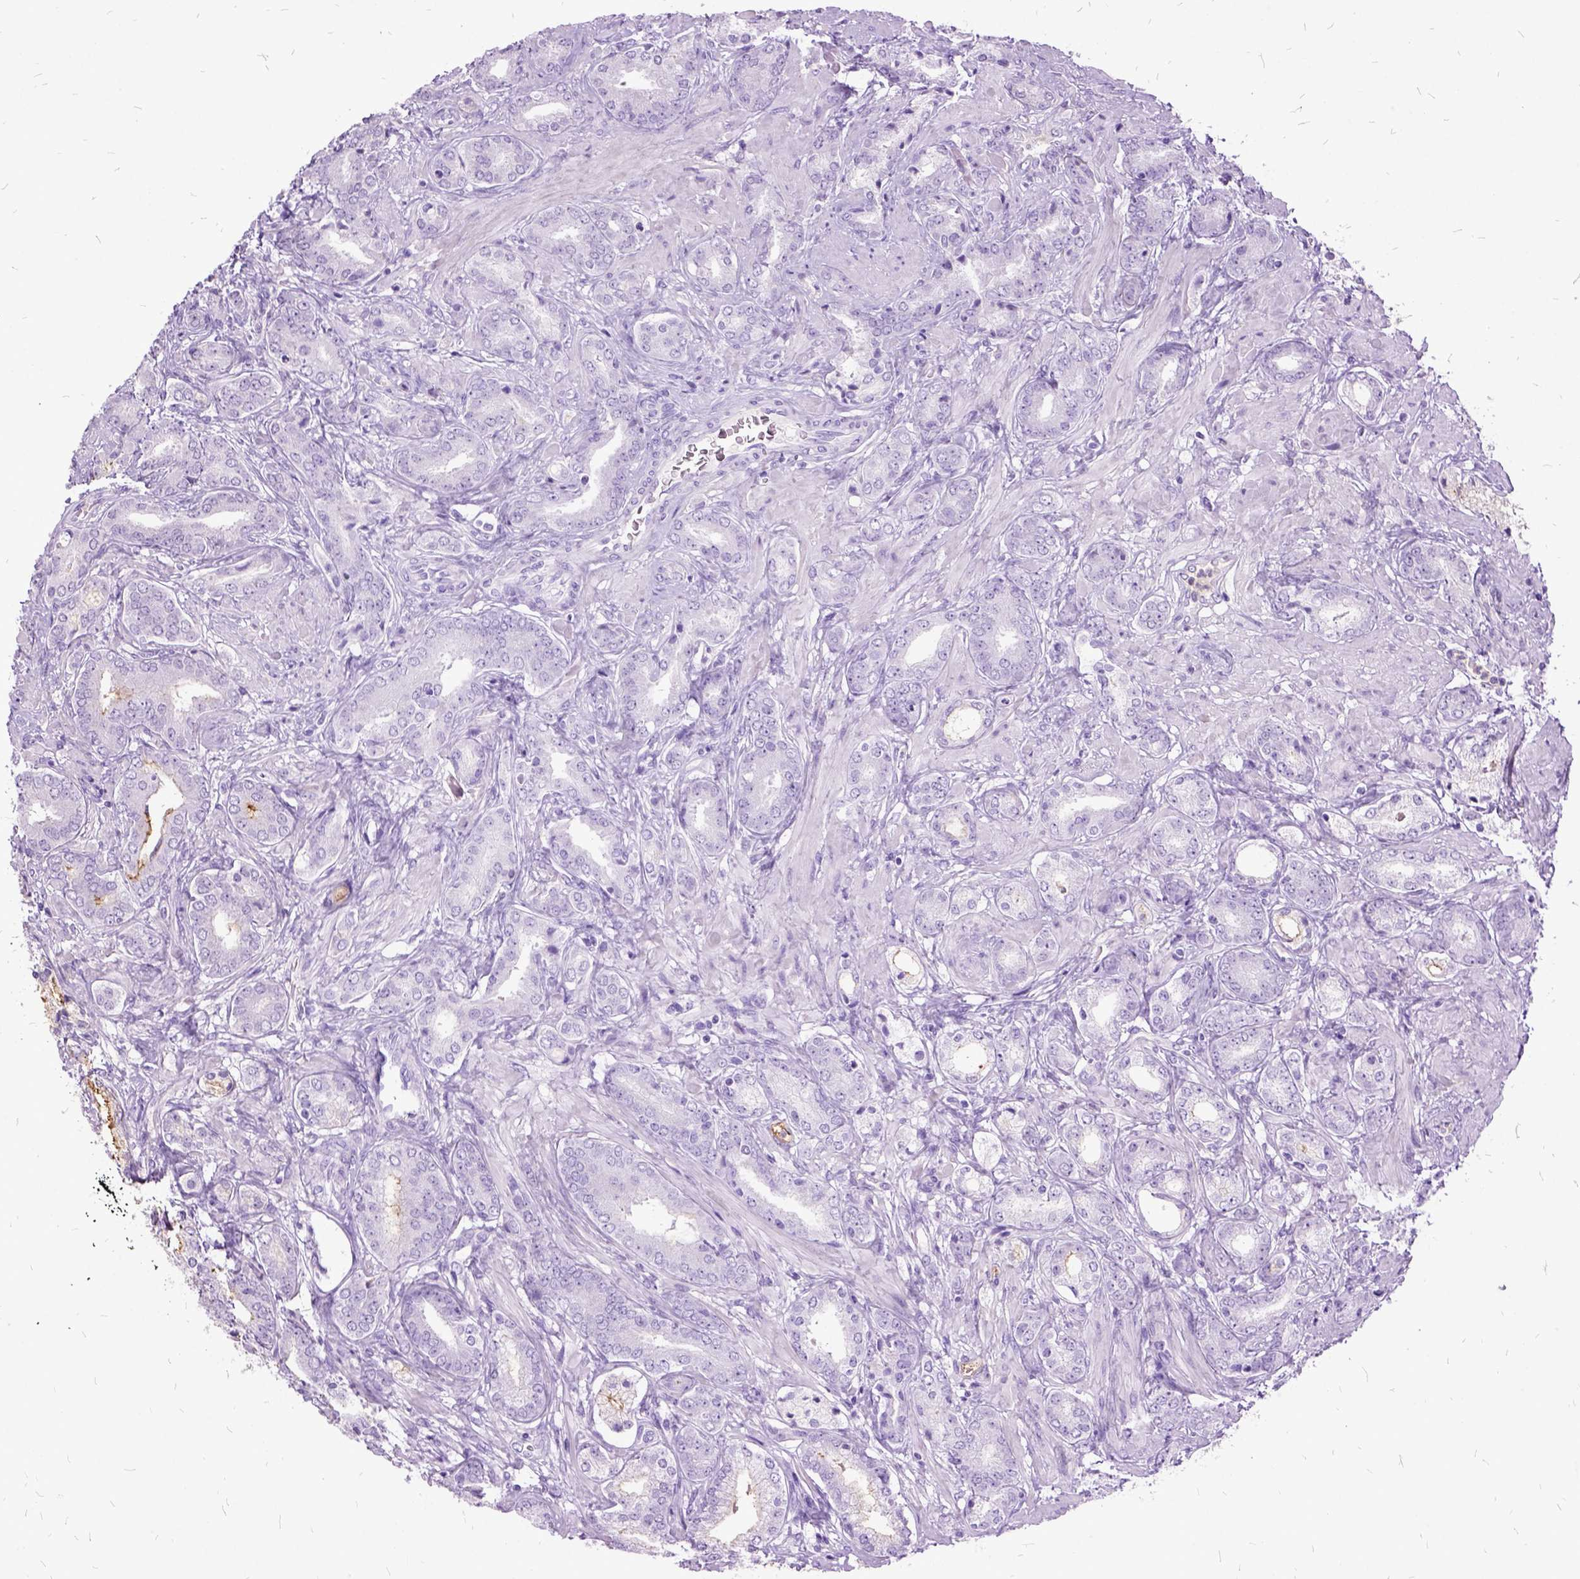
{"staining": {"intensity": "negative", "quantity": "none", "location": "none"}, "tissue": "prostate cancer", "cell_type": "Tumor cells", "image_type": "cancer", "snomed": [{"axis": "morphology", "description": "Adenocarcinoma, High grade"}, {"axis": "topography", "description": "Prostate"}], "caption": "Immunohistochemistry (IHC) of adenocarcinoma (high-grade) (prostate) demonstrates no expression in tumor cells.", "gene": "MME", "patient": {"sex": "male", "age": 56}}